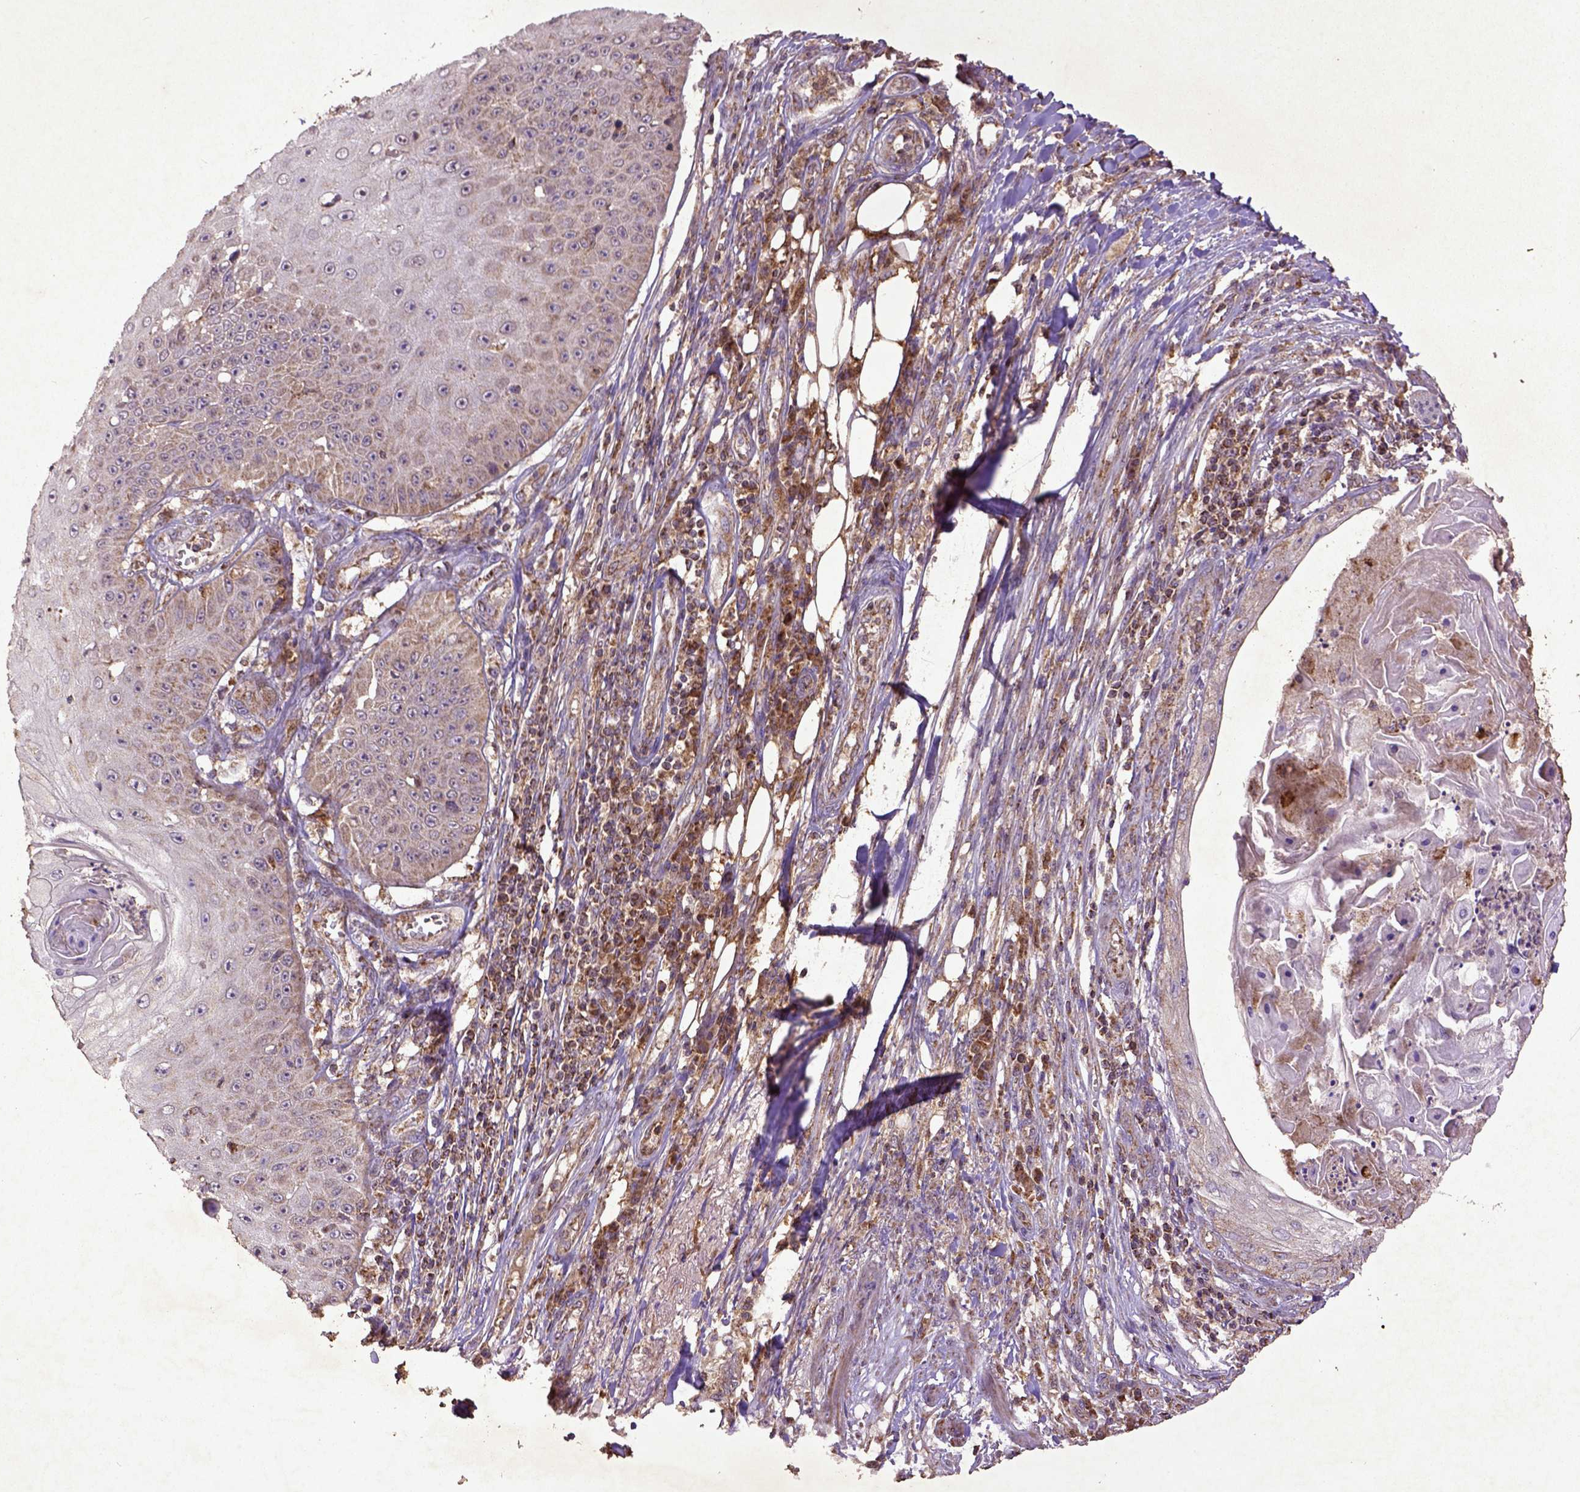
{"staining": {"intensity": "weak", "quantity": "25%-75%", "location": "cytoplasmic/membranous"}, "tissue": "skin cancer", "cell_type": "Tumor cells", "image_type": "cancer", "snomed": [{"axis": "morphology", "description": "Squamous cell carcinoma, NOS"}, {"axis": "topography", "description": "Skin"}], "caption": "Brown immunohistochemical staining in skin cancer shows weak cytoplasmic/membranous staining in about 25%-75% of tumor cells.", "gene": "MT-CO1", "patient": {"sex": "male", "age": 70}}